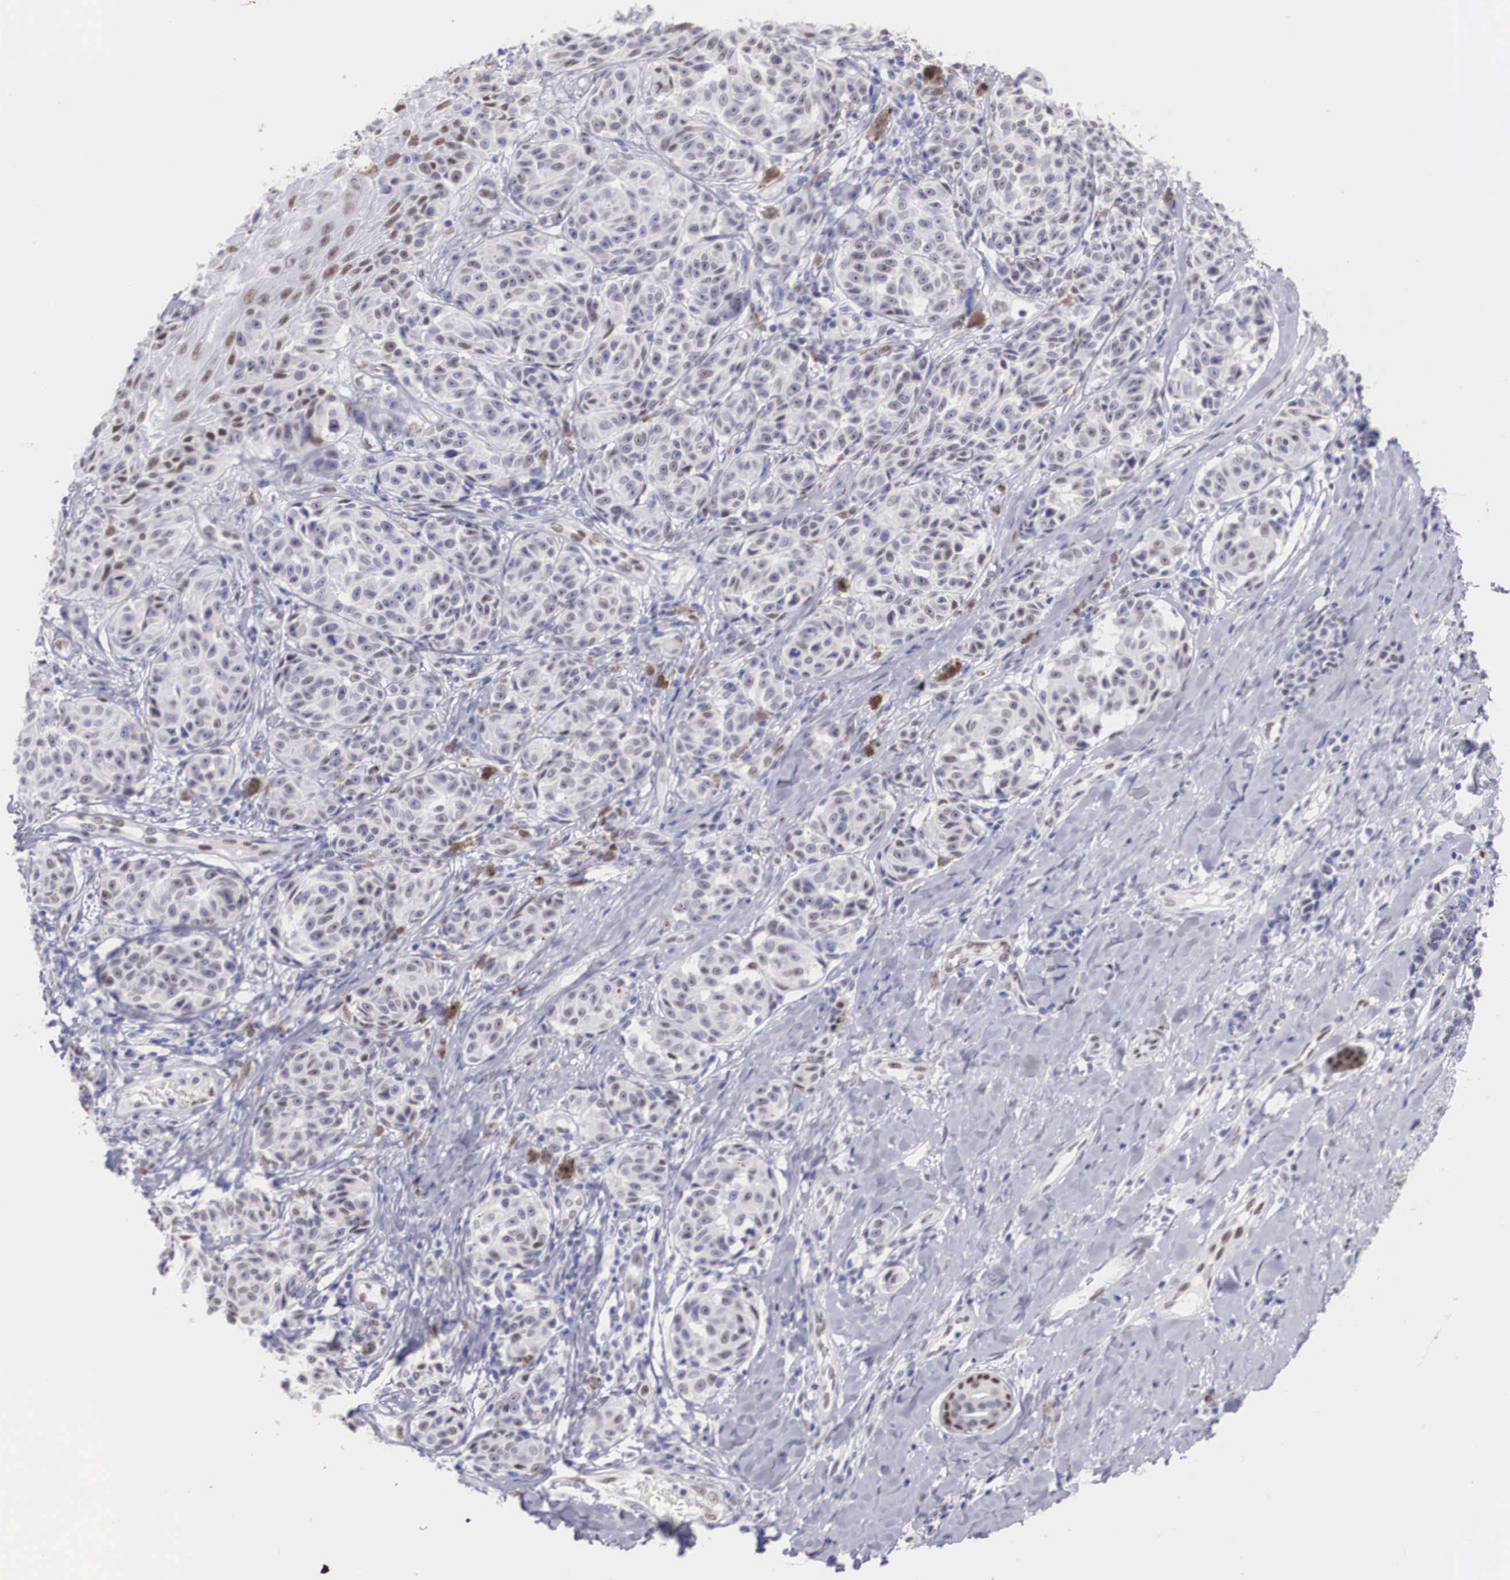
{"staining": {"intensity": "weak", "quantity": "<25%", "location": "nuclear"}, "tissue": "melanoma", "cell_type": "Tumor cells", "image_type": "cancer", "snomed": [{"axis": "morphology", "description": "Malignant melanoma, NOS"}, {"axis": "topography", "description": "Skin"}], "caption": "High power microscopy histopathology image of an immunohistochemistry photomicrograph of melanoma, revealing no significant expression in tumor cells.", "gene": "HMGN5", "patient": {"sex": "male", "age": 49}}